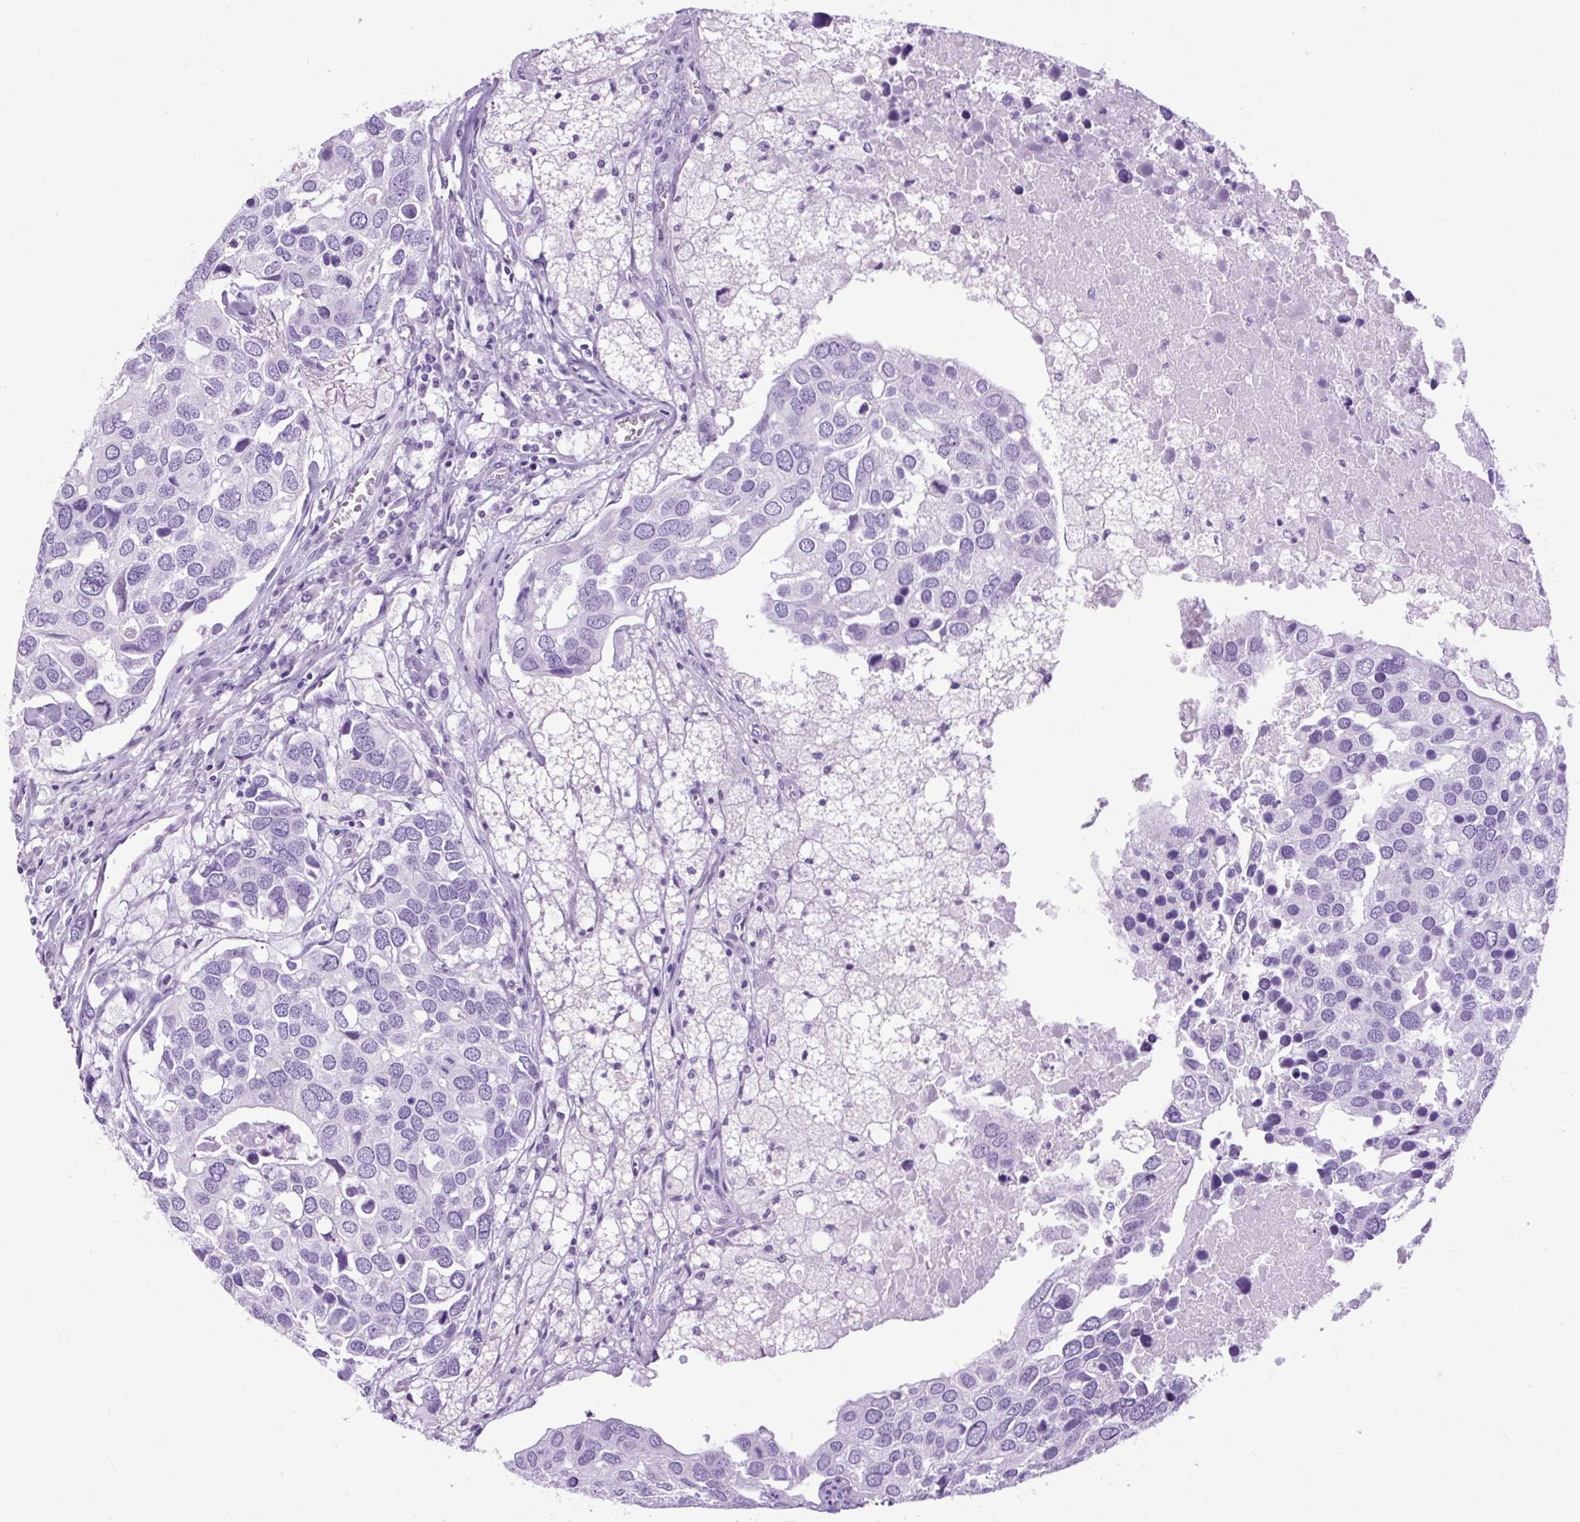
{"staining": {"intensity": "negative", "quantity": "none", "location": "none"}, "tissue": "breast cancer", "cell_type": "Tumor cells", "image_type": "cancer", "snomed": [{"axis": "morphology", "description": "Duct carcinoma"}, {"axis": "topography", "description": "Breast"}], "caption": "The IHC histopathology image has no significant staining in tumor cells of breast cancer (intraductal carcinoma) tissue. (Immunohistochemistry (ihc), brightfield microscopy, high magnification).", "gene": "DPP6", "patient": {"sex": "female", "age": 83}}